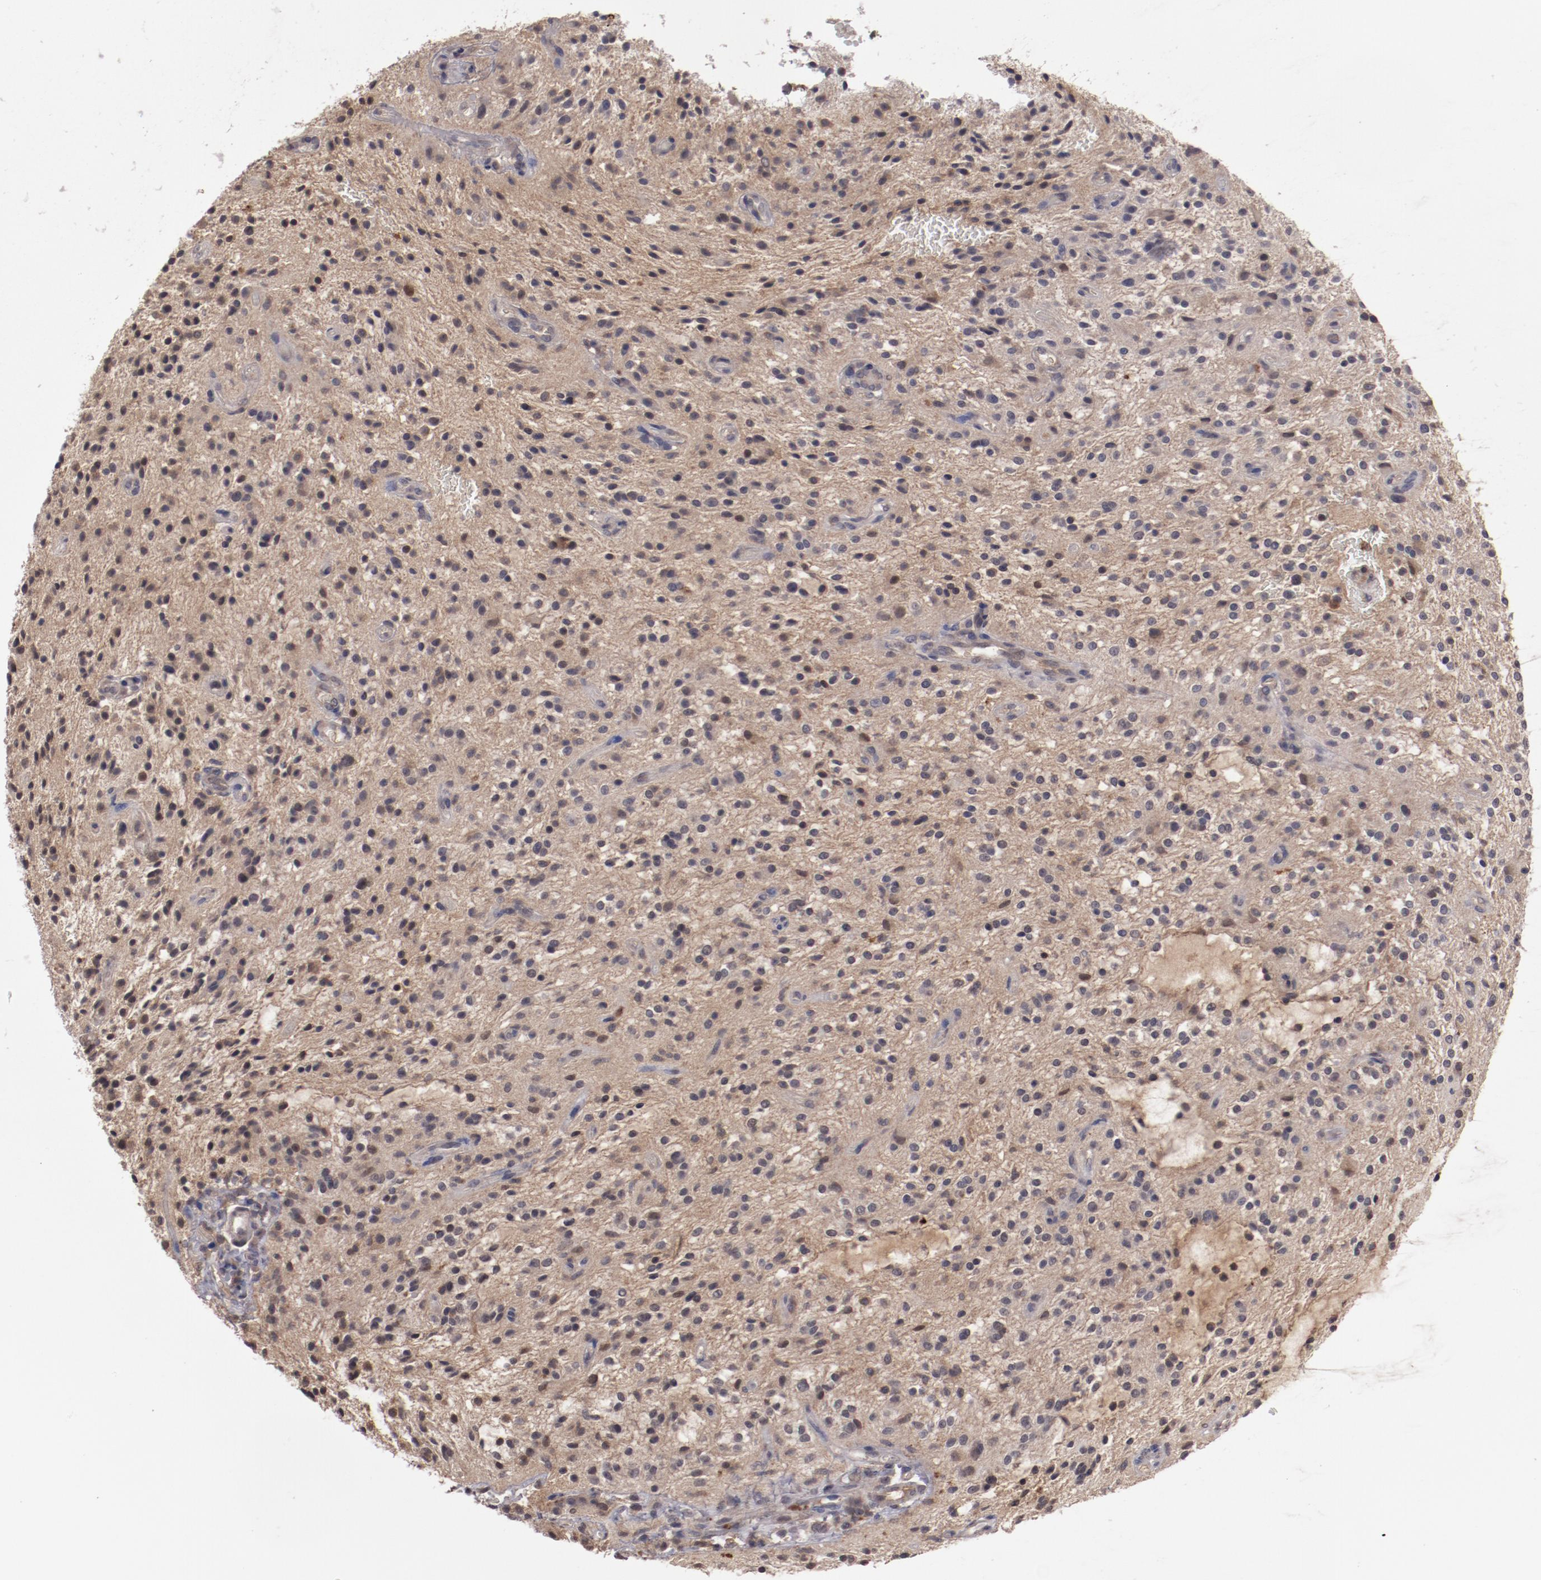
{"staining": {"intensity": "weak", "quantity": "<25%", "location": "cytoplasmic/membranous,nuclear"}, "tissue": "glioma", "cell_type": "Tumor cells", "image_type": "cancer", "snomed": [{"axis": "morphology", "description": "Glioma, malignant, NOS"}, {"axis": "topography", "description": "Cerebellum"}], "caption": "IHC of glioma (malignant) displays no positivity in tumor cells. (DAB (3,3'-diaminobenzidine) immunohistochemistry (IHC), high magnification).", "gene": "SERPINA7", "patient": {"sex": "female", "age": 10}}